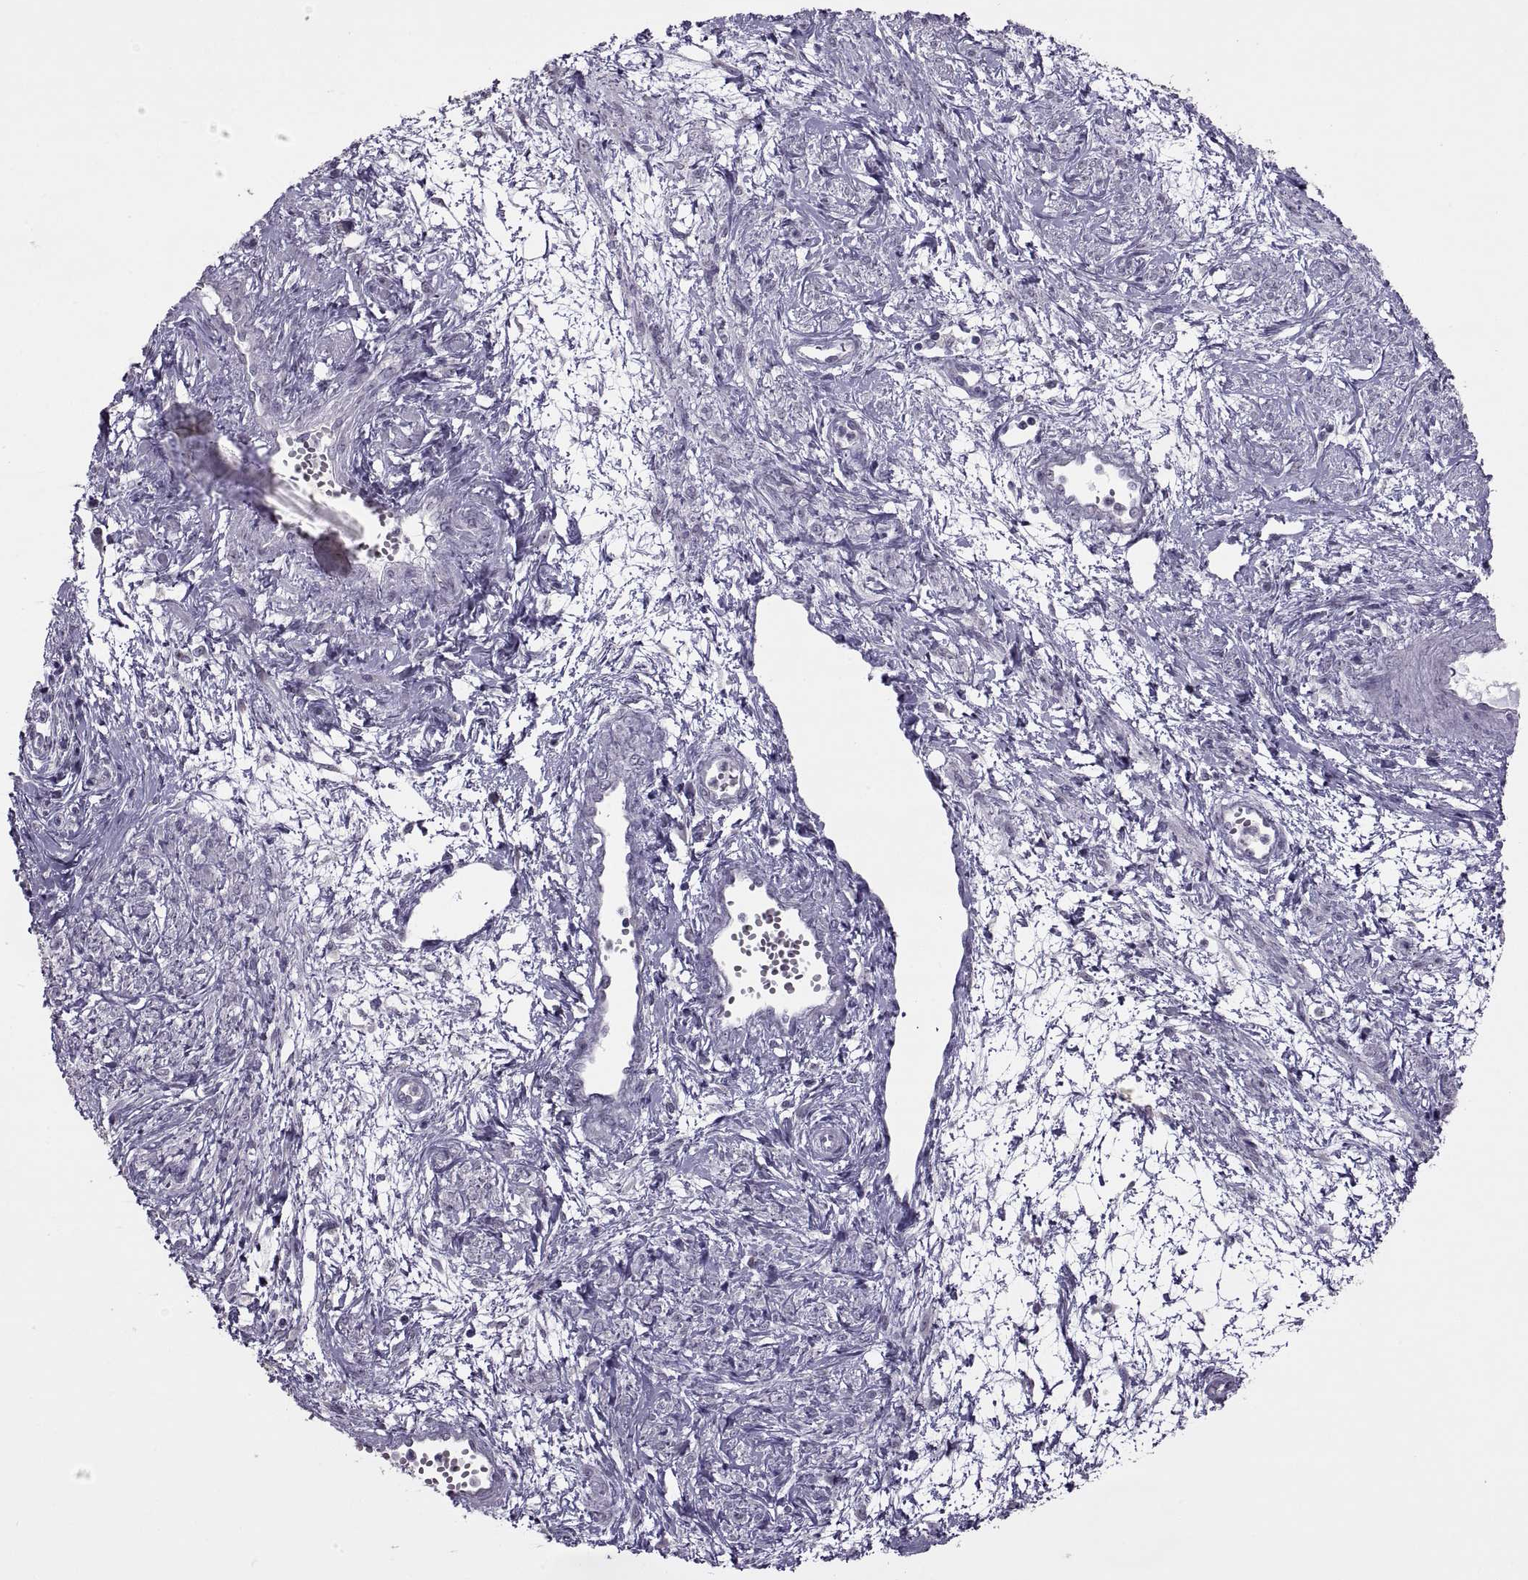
{"staining": {"intensity": "weak", "quantity": "25%-75%", "location": "cytoplasmic/membranous"}, "tissue": "cervical cancer", "cell_type": "Tumor cells", "image_type": "cancer", "snomed": [{"axis": "morphology", "description": "Squamous cell carcinoma, NOS"}, {"axis": "topography", "description": "Cervix"}], "caption": "Immunohistochemistry (IHC) (DAB) staining of cervical cancer displays weak cytoplasmic/membranous protein positivity in about 25%-75% of tumor cells.", "gene": "ASIC2", "patient": {"sex": "female", "age": 34}}